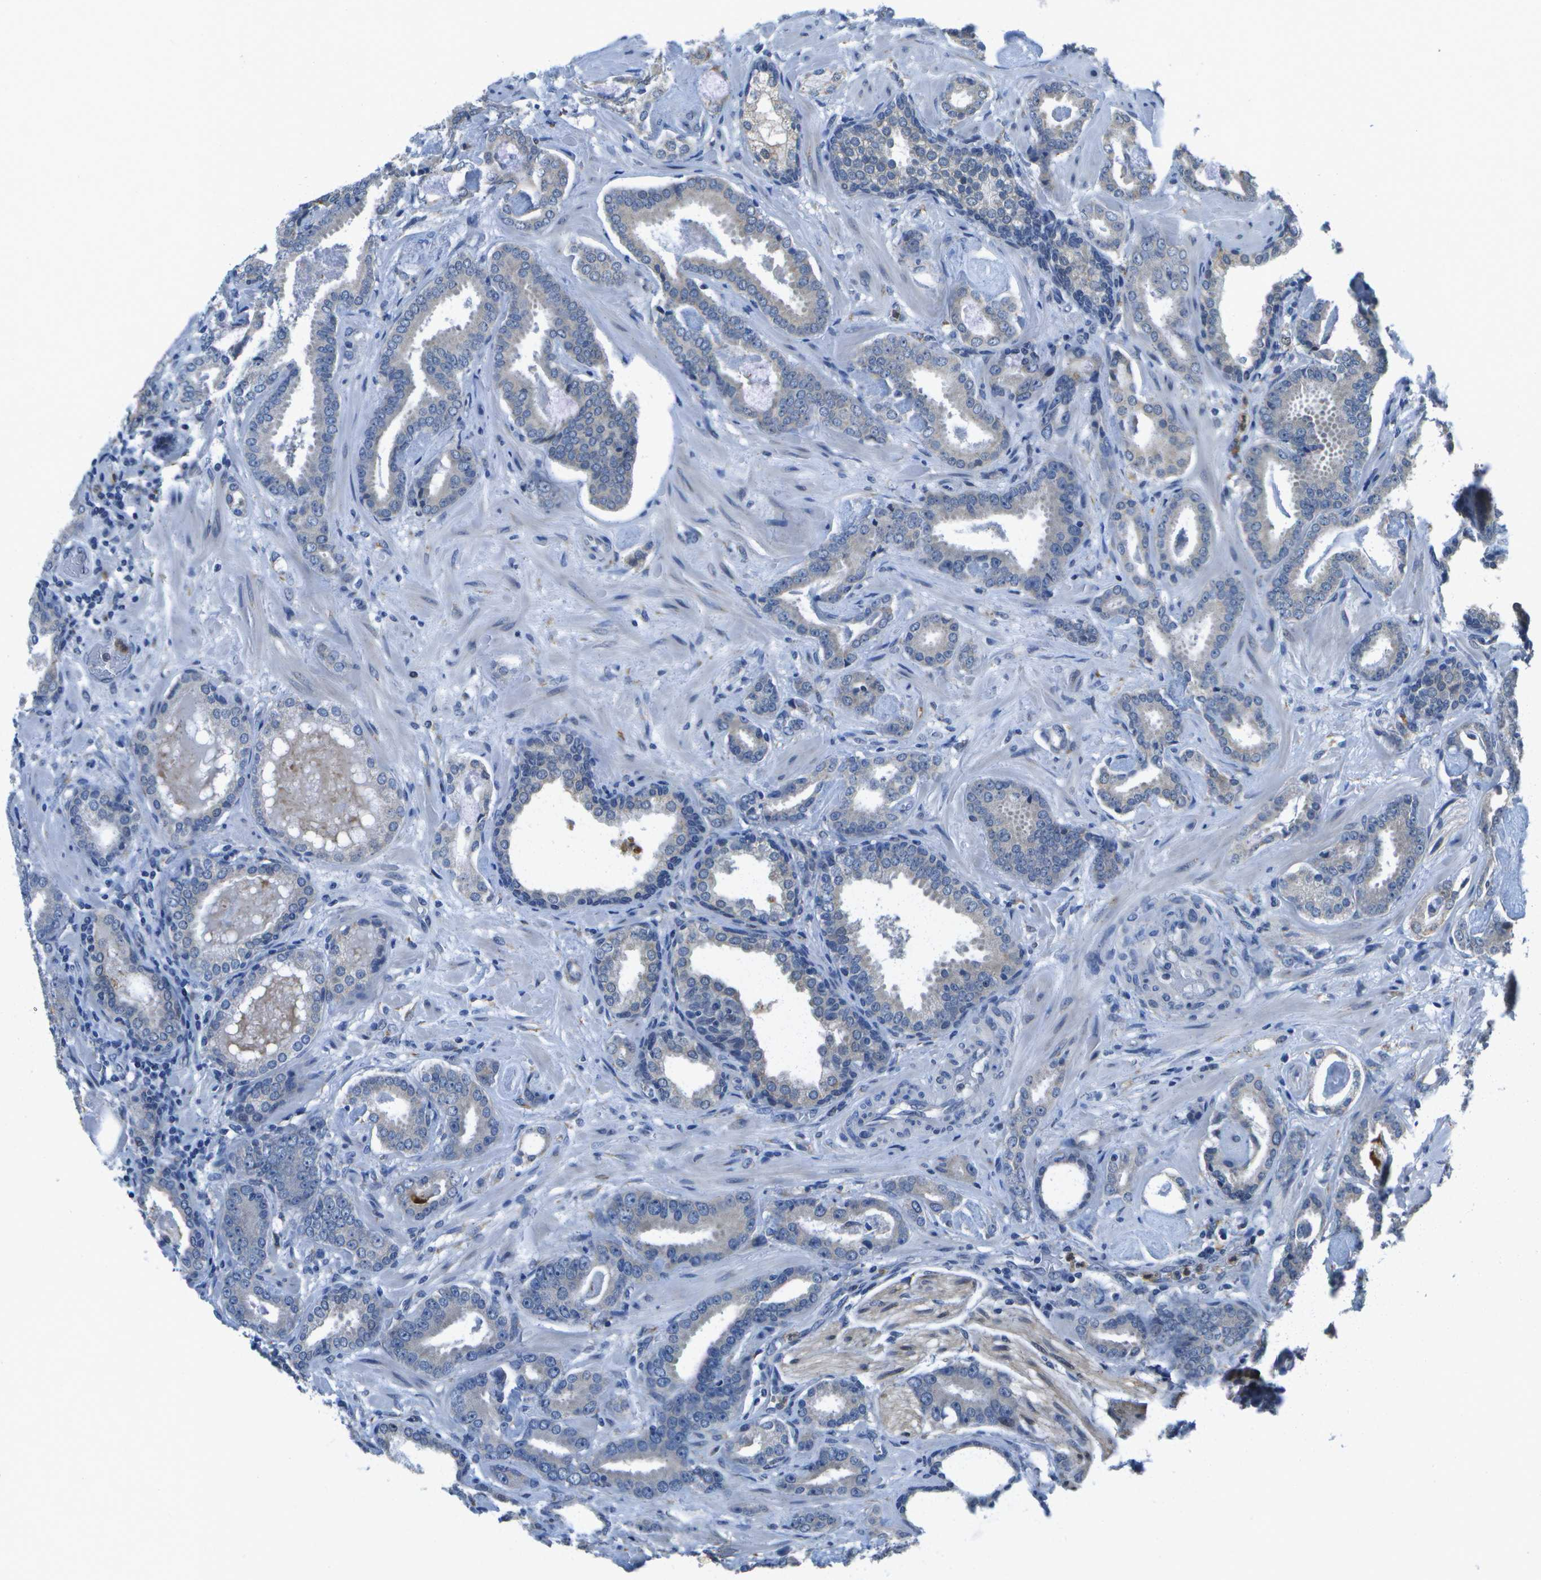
{"staining": {"intensity": "negative", "quantity": "none", "location": "none"}, "tissue": "prostate cancer", "cell_type": "Tumor cells", "image_type": "cancer", "snomed": [{"axis": "morphology", "description": "Adenocarcinoma, Low grade"}, {"axis": "topography", "description": "Prostate"}], "caption": "A high-resolution histopathology image shows immunohistochemistry (IHC) staining of prostate cancer, which displays no significant positivity in tumor cells. (Brightfield microscopy of DAB (3,3'-diaminobenzidine) immunohistochemistry (IHC) at high magnification).", "gene": "DSE", "patient": {"sex": "male", "age": 53}}